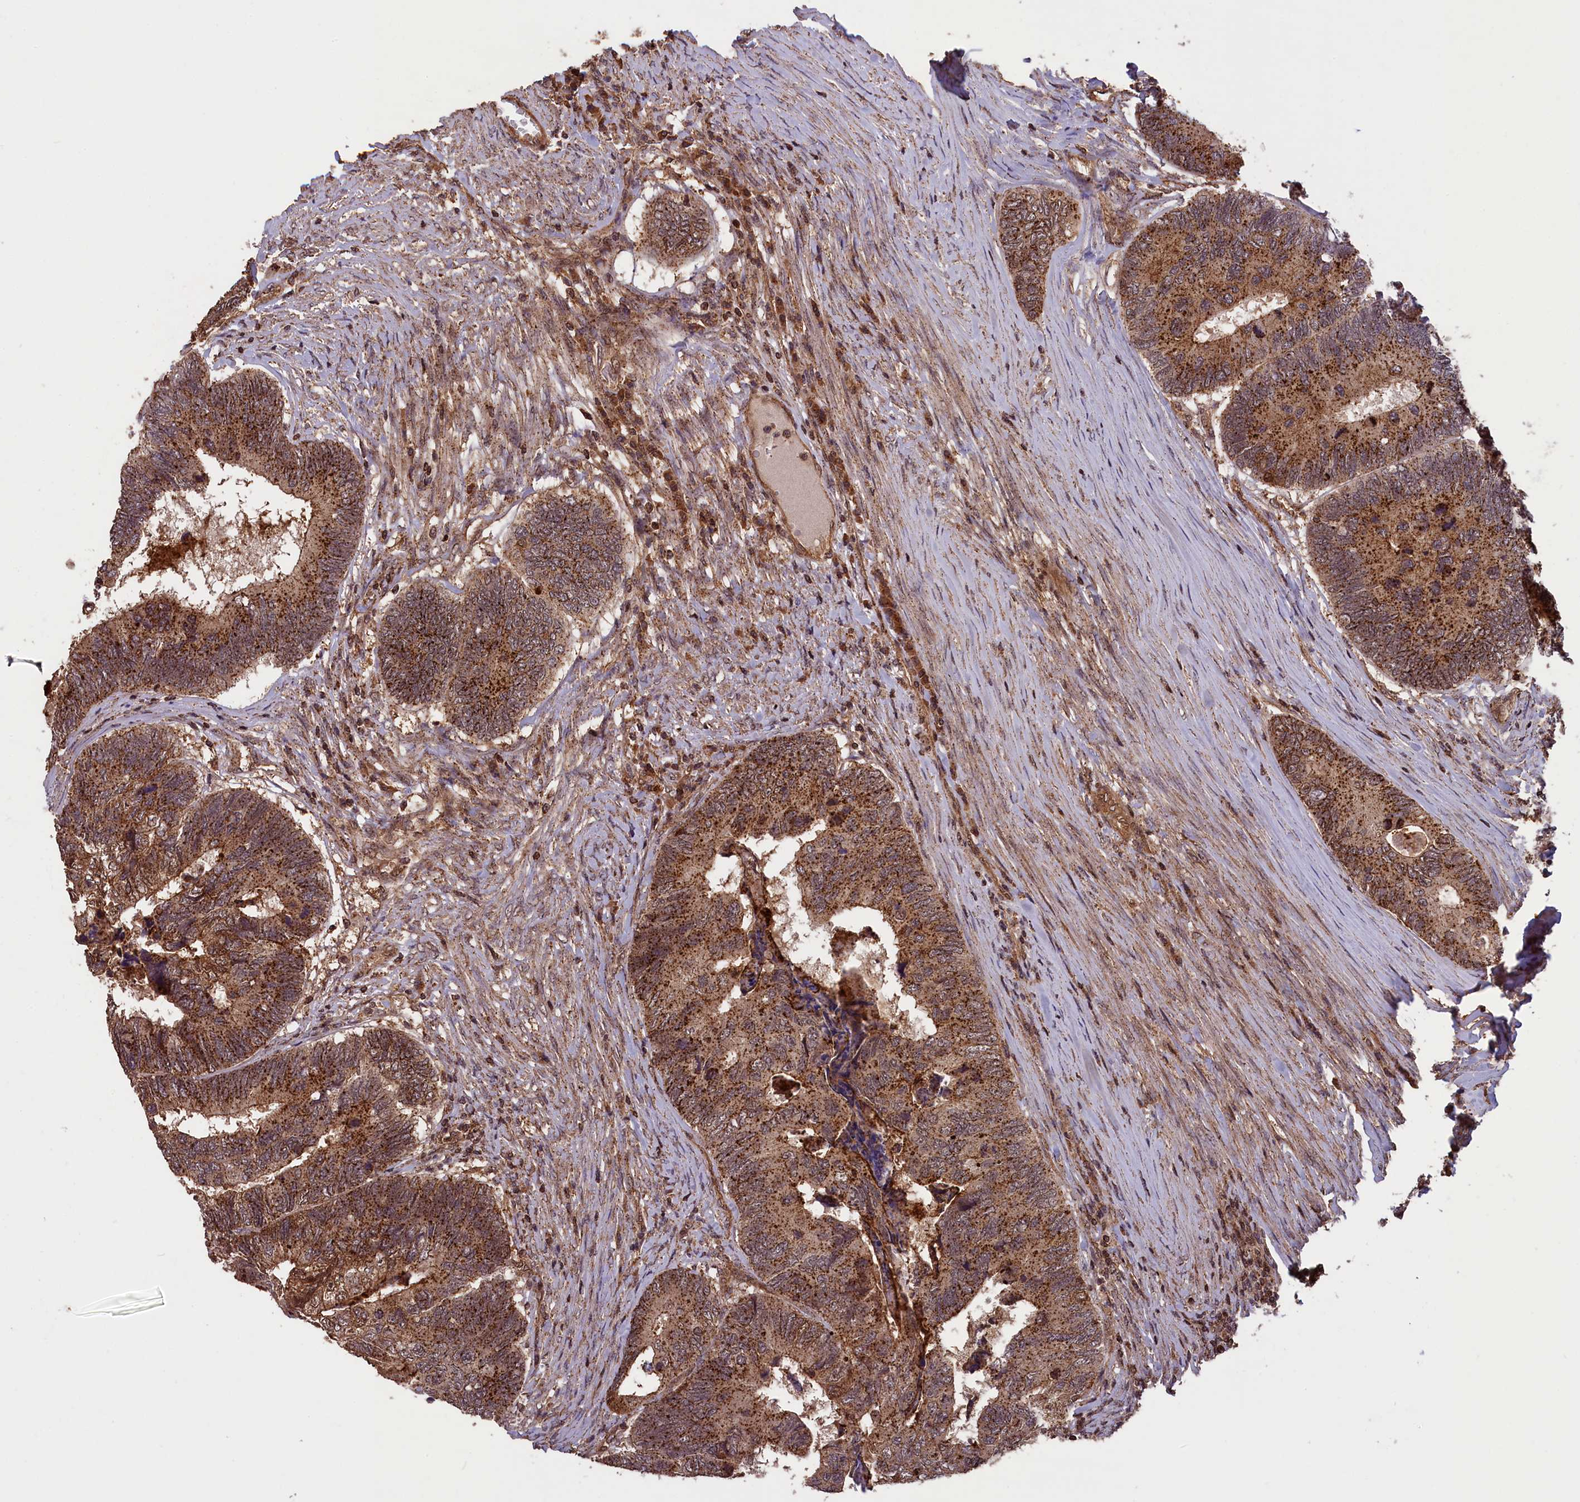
{"staining": {"intensity": "strong", "quantity": ">75%", "location": "cytoplasmic/membranous"}, "tissue": "colorectal cancer", "cell_type": "Tumor cells", "image_type": "cancer", "snomed": [{"axis": "morphology", "description": "Adenocarcinoma, NOS"}, {"axis": "topography", "description": "Colon"}], "caption": "Protein expression analysis of colorectal cancer (adenocarcinoma) displays strong cytoplasmic/membranous staining in about >75% of tumor cells. (DAB IHC with brightfield microscopy, high magnification).", "gene": "IST1", "patient": {"sex": "female", "age": 67}}